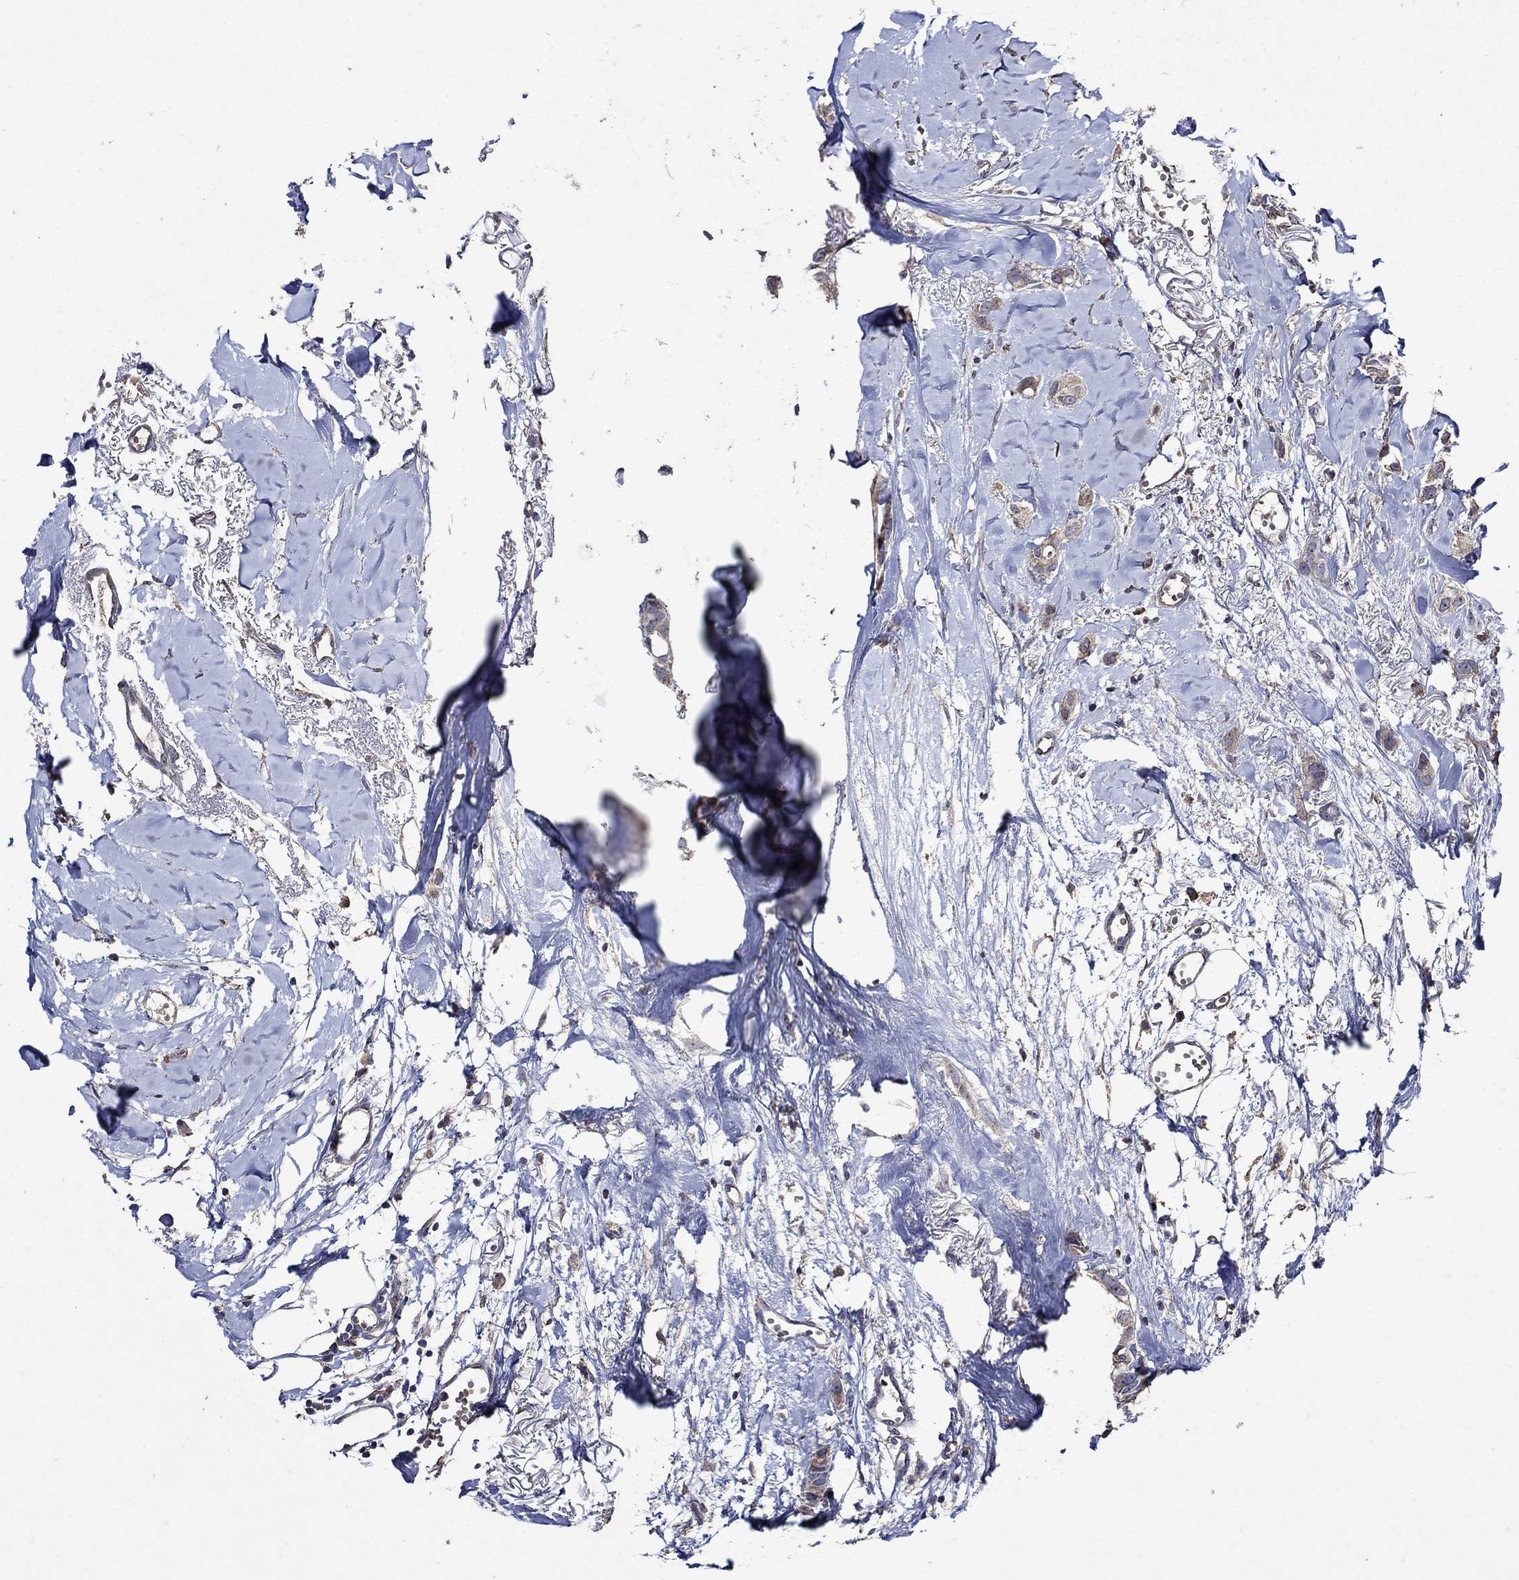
{"staining": {"intensity": "weak", "quantity": ">75%", "location": "cytoplasmic/membranous"}, "tissue": "breast cancer", "cell_type": "Tumor cells", "image_type": "cancer", "snomed": [{"axis": "morphology", "description": "Duct carcinoma"}, {"axis": "topography", "description": "Breast"}], "caption": "Human invasive ductal carcinoma (breast) stained with a brown dye shows weak cytoplasmic/membranous positive staining in approximately >75% of tumor cells.", "gene": "HAP1", "patient": {"sex": "female", "age": 85}}